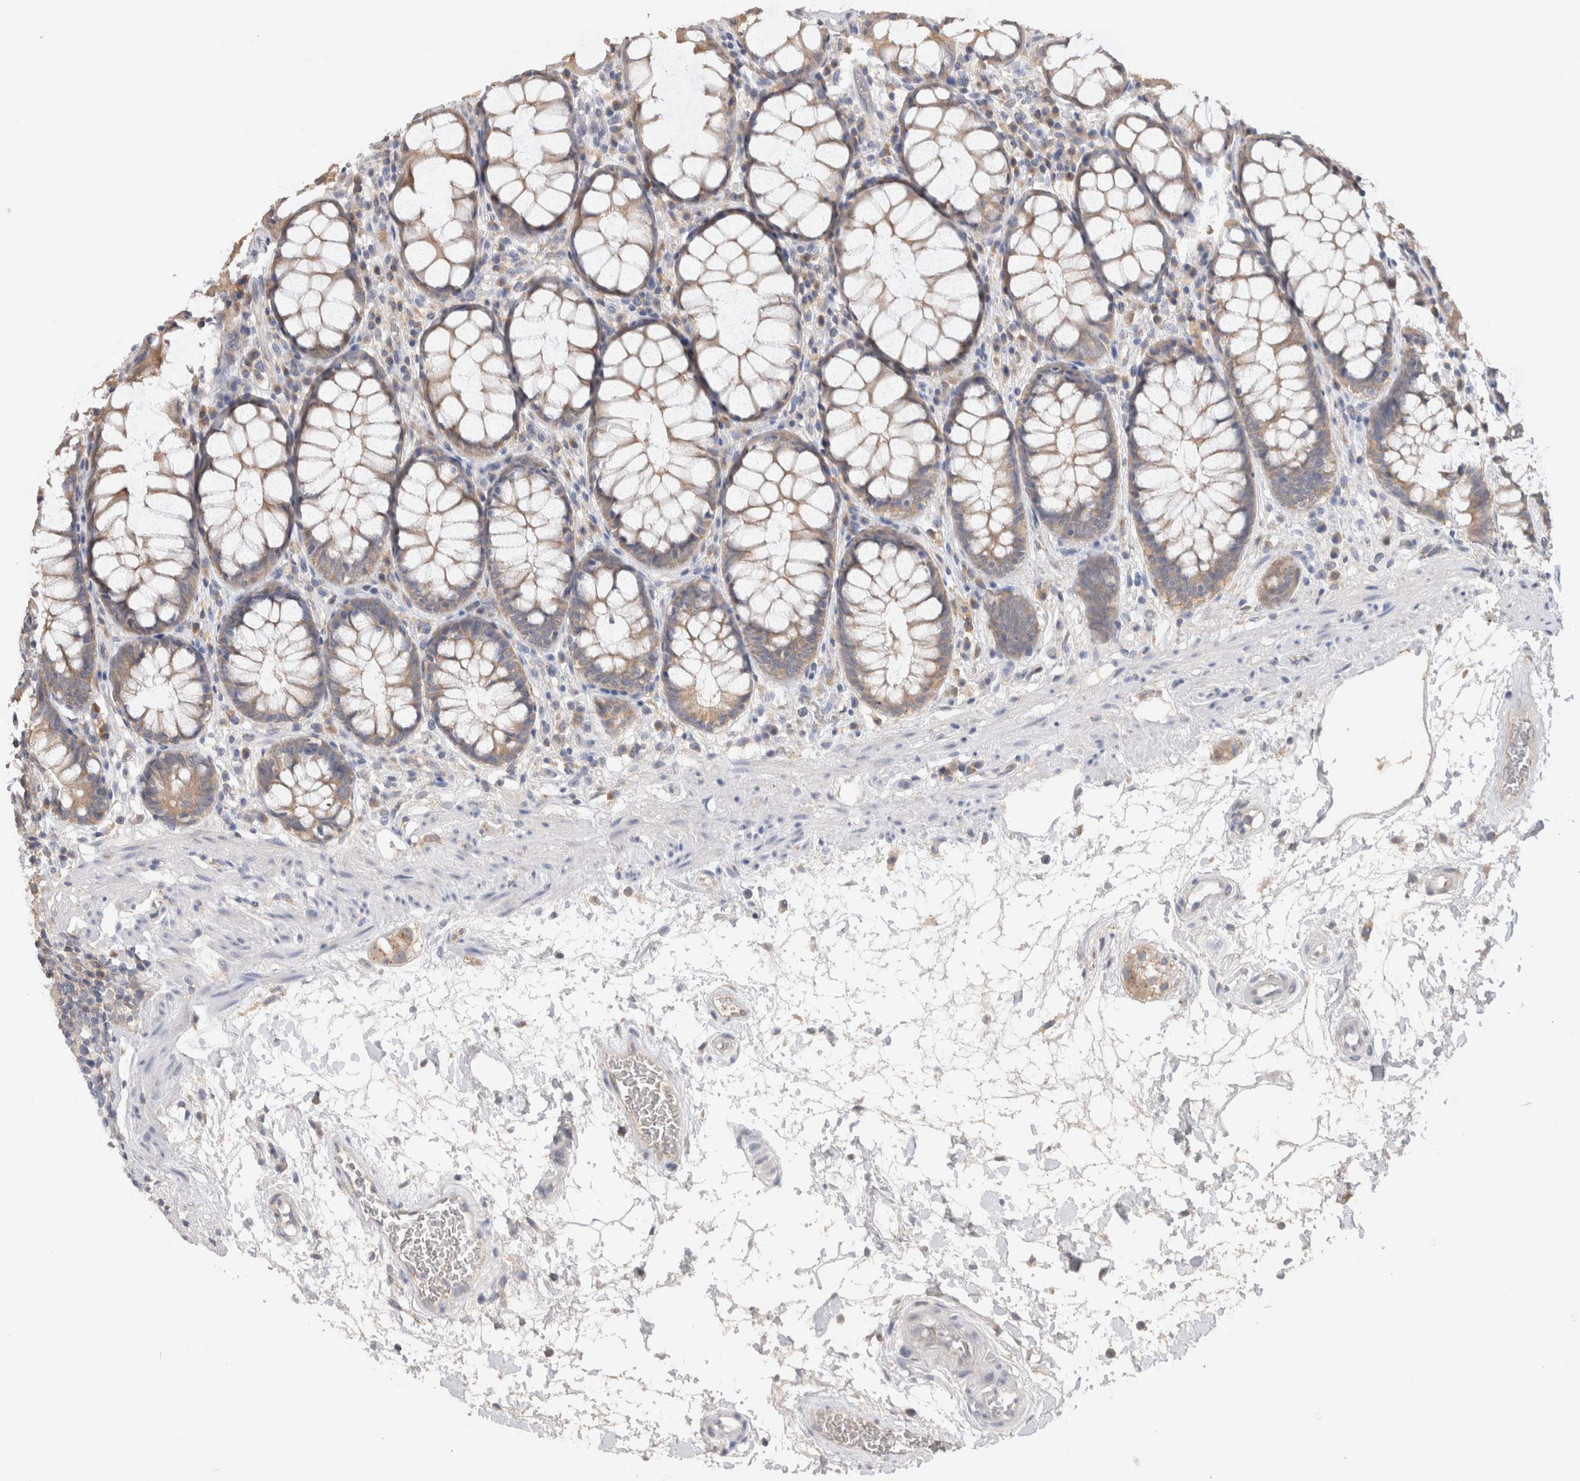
{"staining": {"intensity": "moderate", "quantity": ">75%", "location": "cytoplasmic/membranous"}, "tissue": "rectum", "cell_type": "Glandular cells", "image_type": "normal", "snomed": [{"axis": "morphology", "description": "Normal tissue, NOS"}, {"axis": "topography", "description": "Rectum"}], "caption": "Rectum stained with DAB (3,3'-diaminobenzidine) immunohistochemistry reveals medium levels of moderate cytoplasmic/membranous expression in approximately >75% of glandular cells.", "gene": "GAS1", "patient": {"sex": "male", "age": 64}}